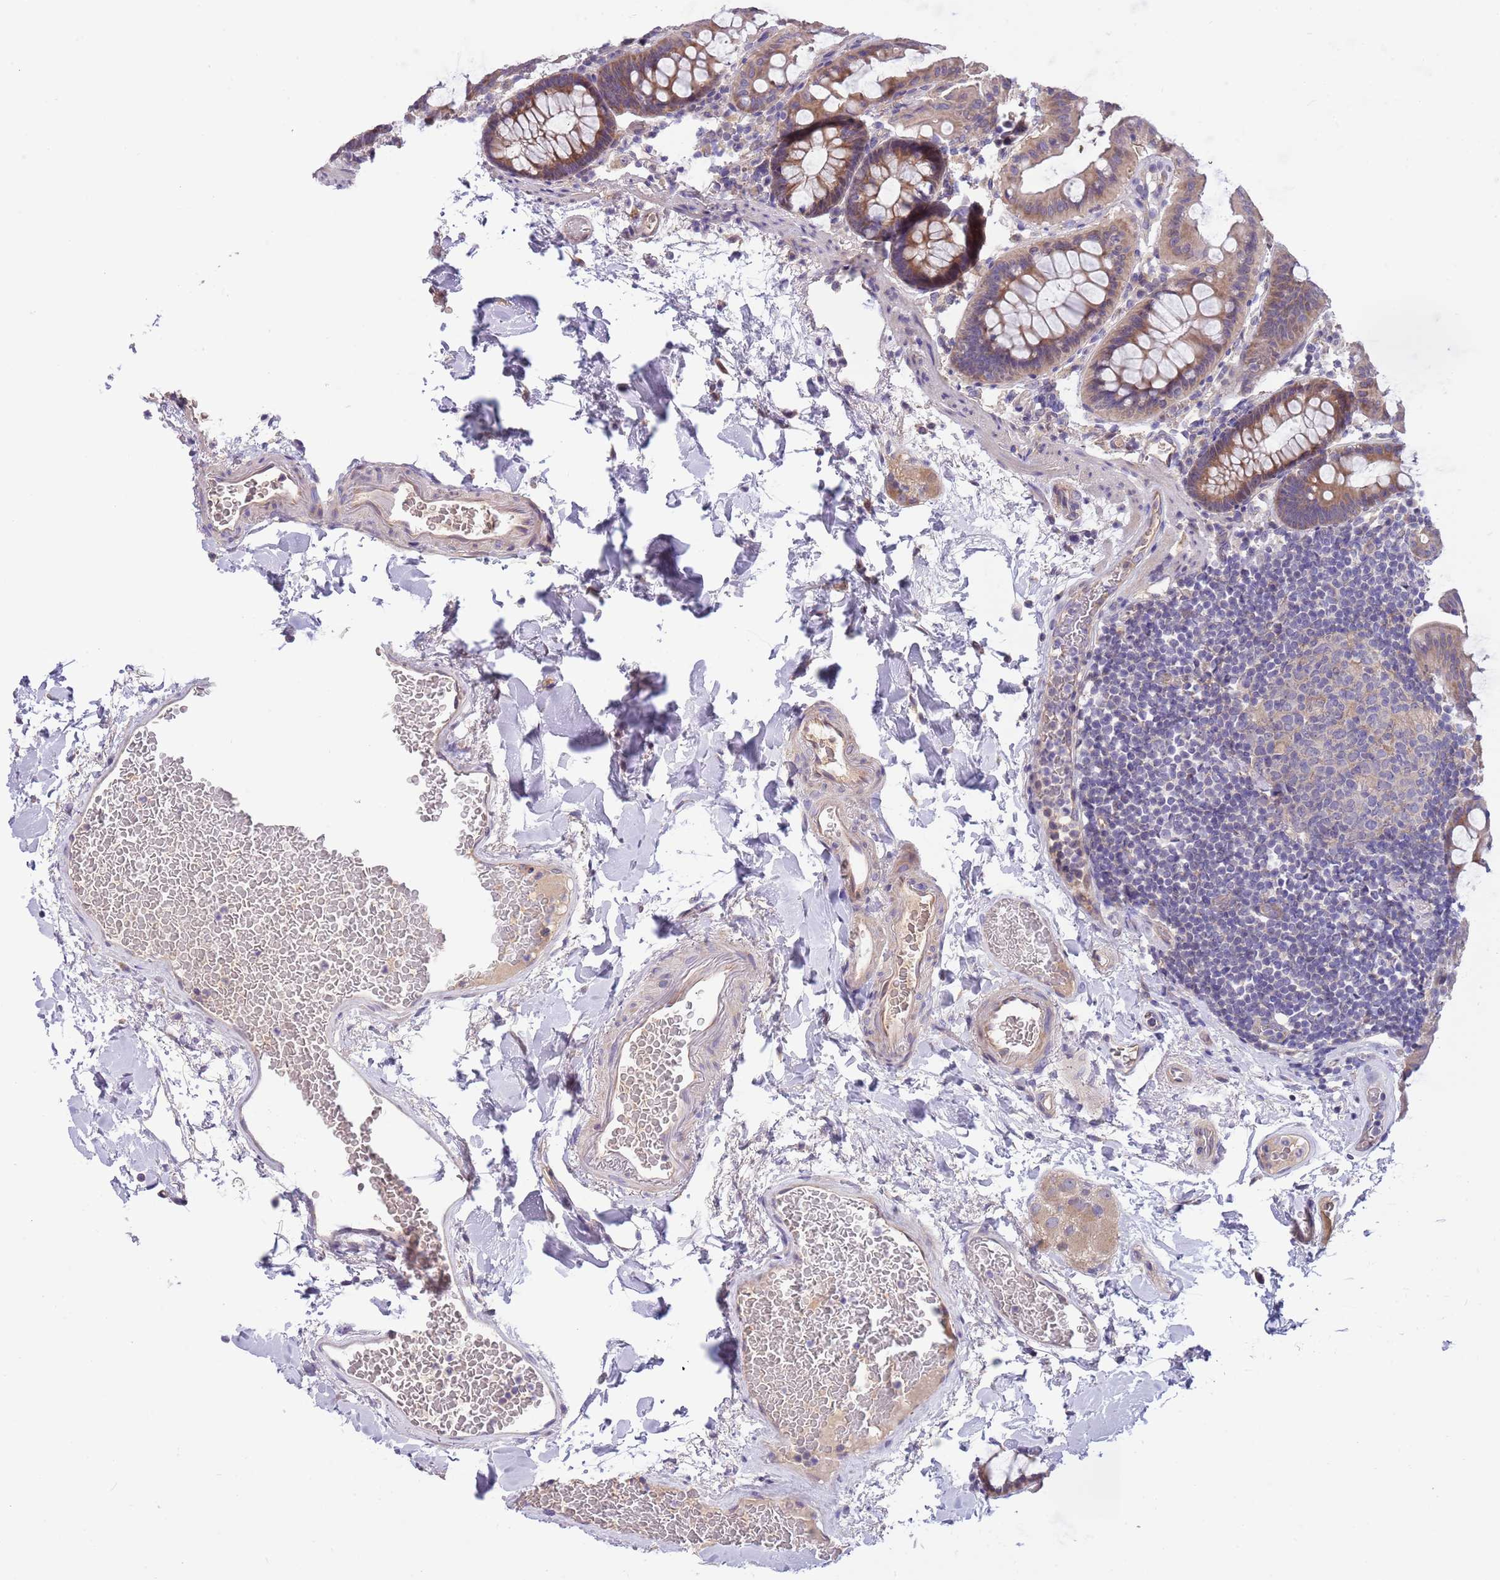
{"staining": {"intensity": "weak", "quantity": "25%-75%", "location": "cytoplasmic/membranous"}, "tissue": "colon", "cell_type": "Endothelial cells", "image_type": "normal", "snomed": [{"axis": "morphology", "description": "Normal tissue, NOS"}, {"axis": "topography", "description": "Colon"}], "caption": "A high-resolution histopathology image shows immunohistochemistry staining of unremarkable colon, which exhibits weak cytoplasmic/membranous positivity in approximately 25%-75% of endothelial cells.", "gene": "CABYR", "patient": {"sex": "male", "age": 75}}